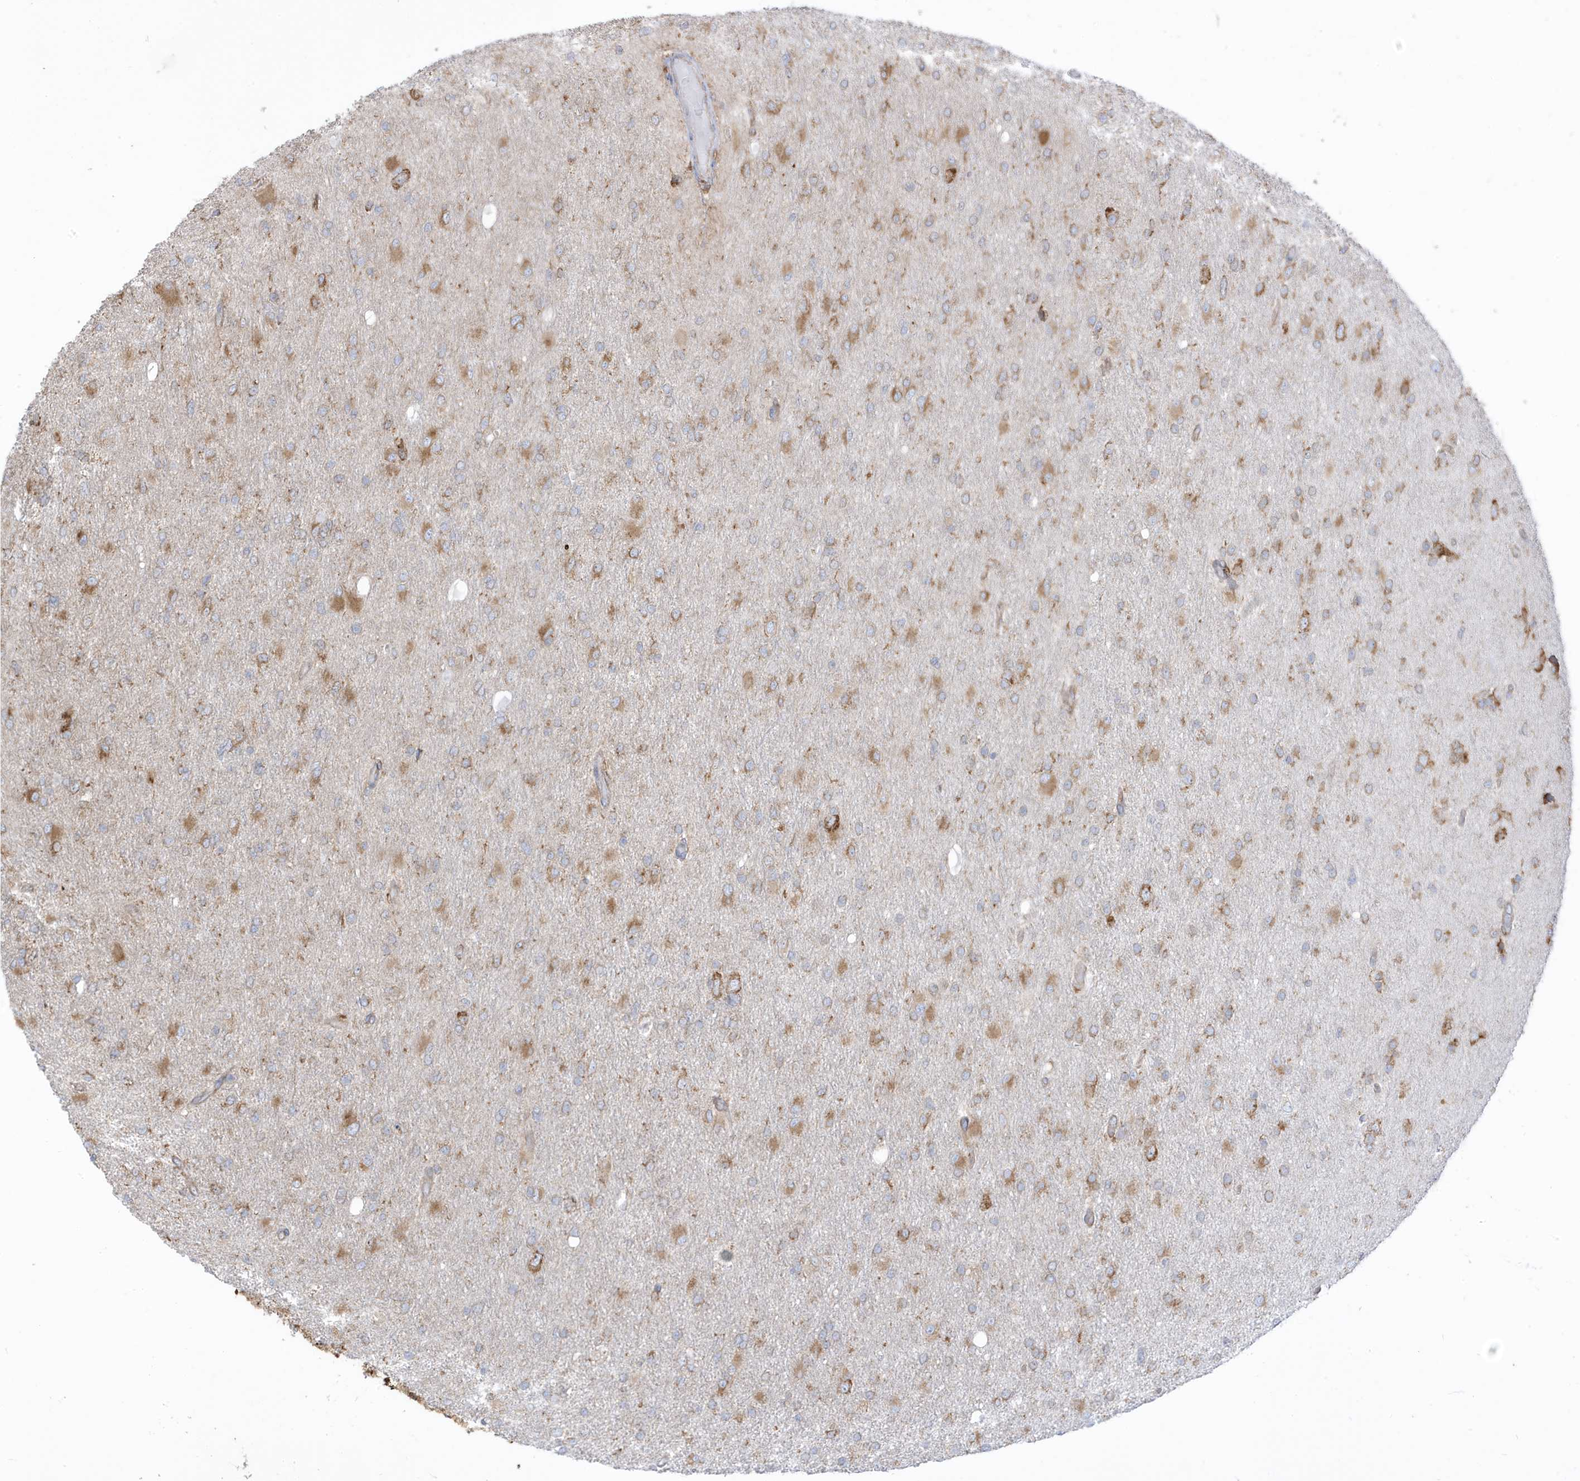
{"staining": {"intensity": "moderate", "quantity": ">75%", "location": "cytoplasmic/membranous"}, "tissue": "glioma", "cell_type": "Tumor cells", "image_type": "cancer", "snomed": [{"axis": "morphology", "description": "Glioma, malignant, High grade"}, {"axis": "topography", "description": "Cerebral cortex"}], "caption": "This photomicrograph exhibits immunohistochemistry staining of malignant glioma (high-grade), with medium moderate cytoplasmic/membranous staining in about >75% of tumor cells.", "gene": "PDIA6", "patient": {"sex": "female", "age": 36}}